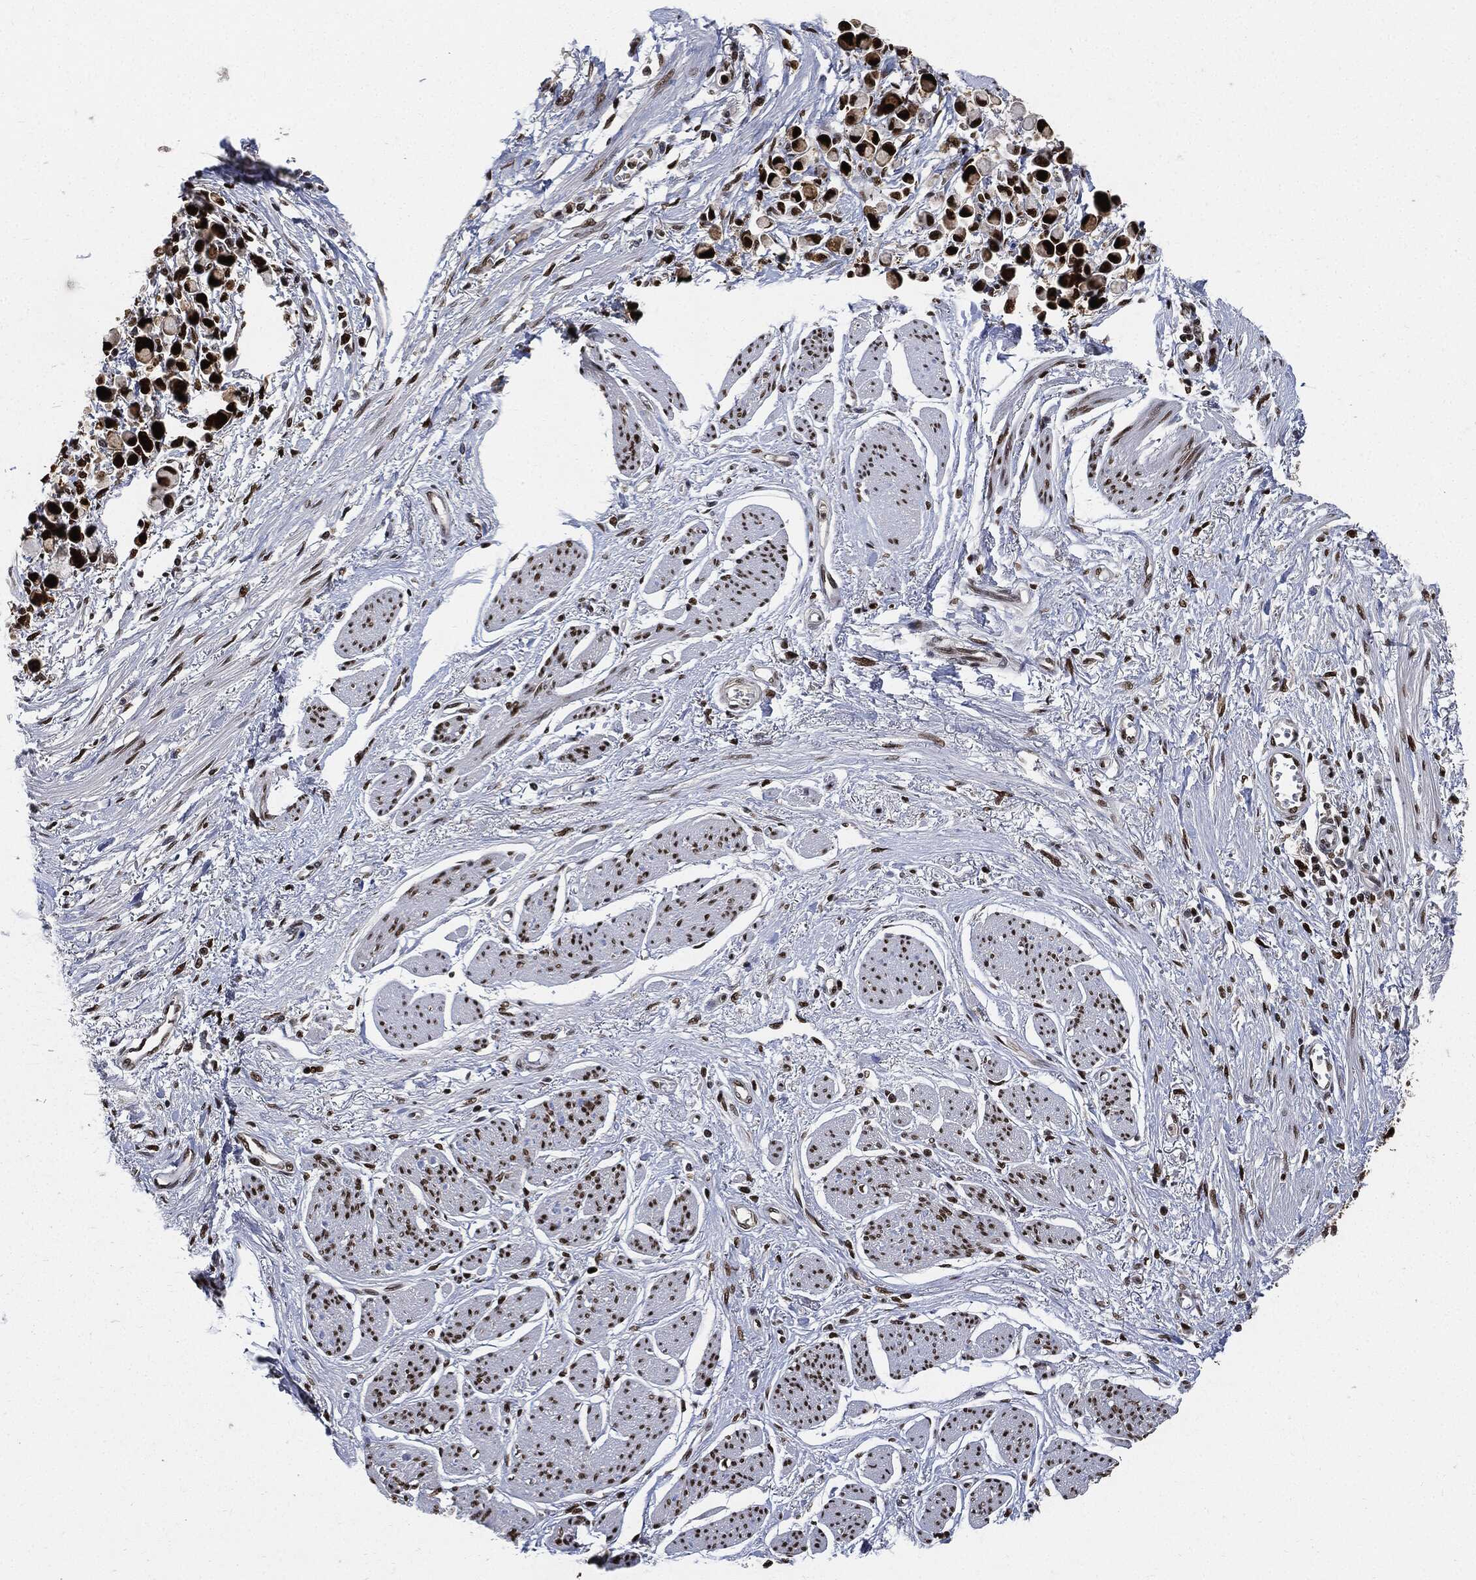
{"staining": {"intensity": "strong", "quantity": ">75%", "location": "nuclear"}, "tissue": "stomach cancer", "cell_type": "Tumor cells", "image_type": "cancer", "snomed": [{"axis": "morphology", "description": "Adenocarcinoma, NOS"}, {"axis": "topography", "description": "Stomach"}], "caption": "This histopathology image exhibits stomach adenocarcinoma stained with IHC to label a protein in brown. The nuclear of tumor cells show strong positivity for the protein. Nuclei are counter-stained blue.", "gene": "PCNA", "patient": {"sex": "female", "age": 81}}